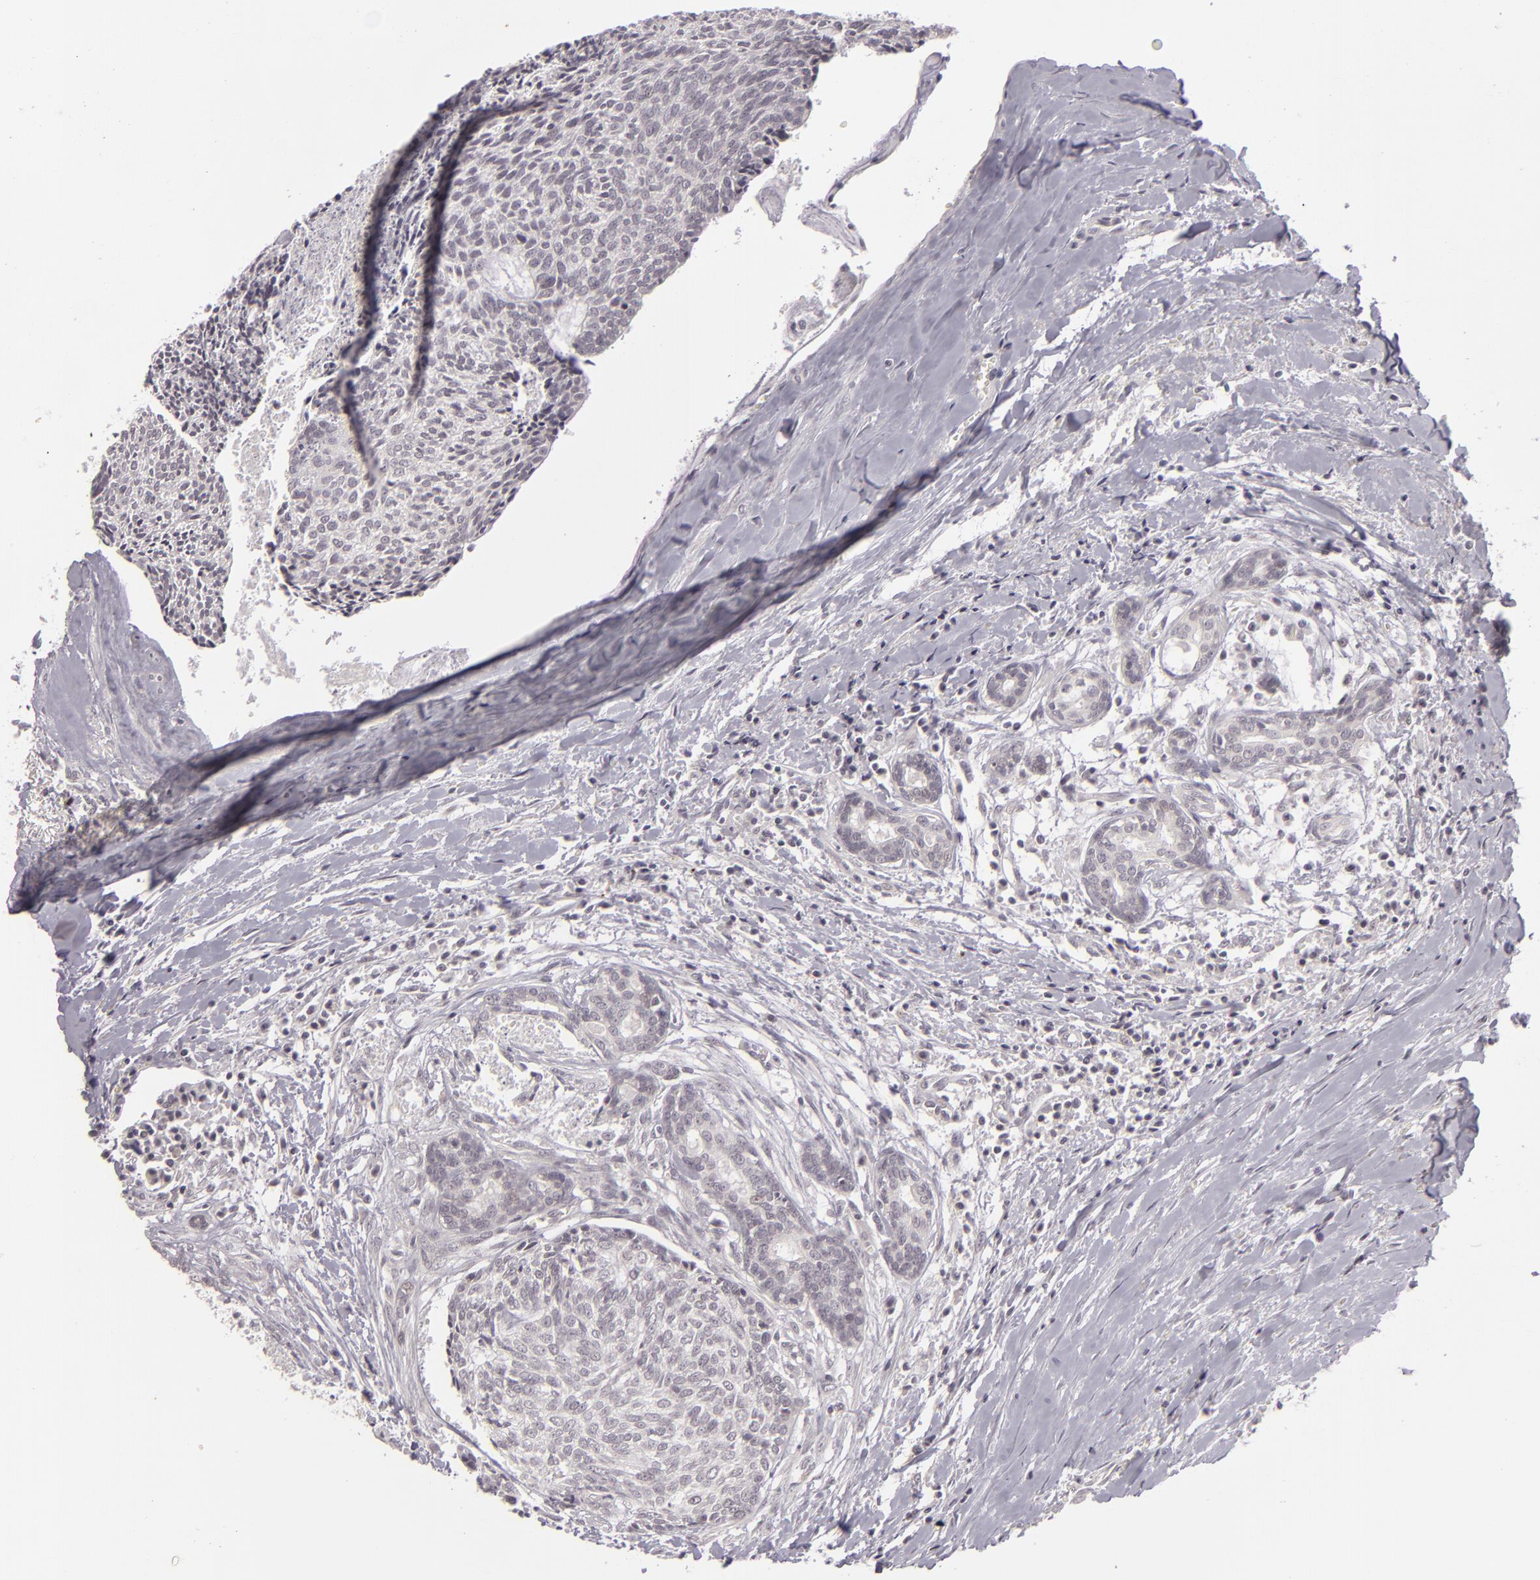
{"staining": {"intensity": "negative", "quantity": "none", "location": "none"}, "tissue": "head and neck cancer", "cell_type": "Tumor cells", "image_type": "cancer", "snomed": [{"axis": "morphology", "description": "Squamous cell carcinoma, NOS"}, {"axis": "topography", "description": "Salivary gland"}, {"axis": "topography", "description": "Head-Neck"}], "caption": "A high-resolution image shows immunohistochemistry staining of head and neck cancer (squamous cell carcinoma), which exhibits no significant positivity in tumor cells.", "gene": "DLG3", "patient": {"sex": "male", "age": 70}}